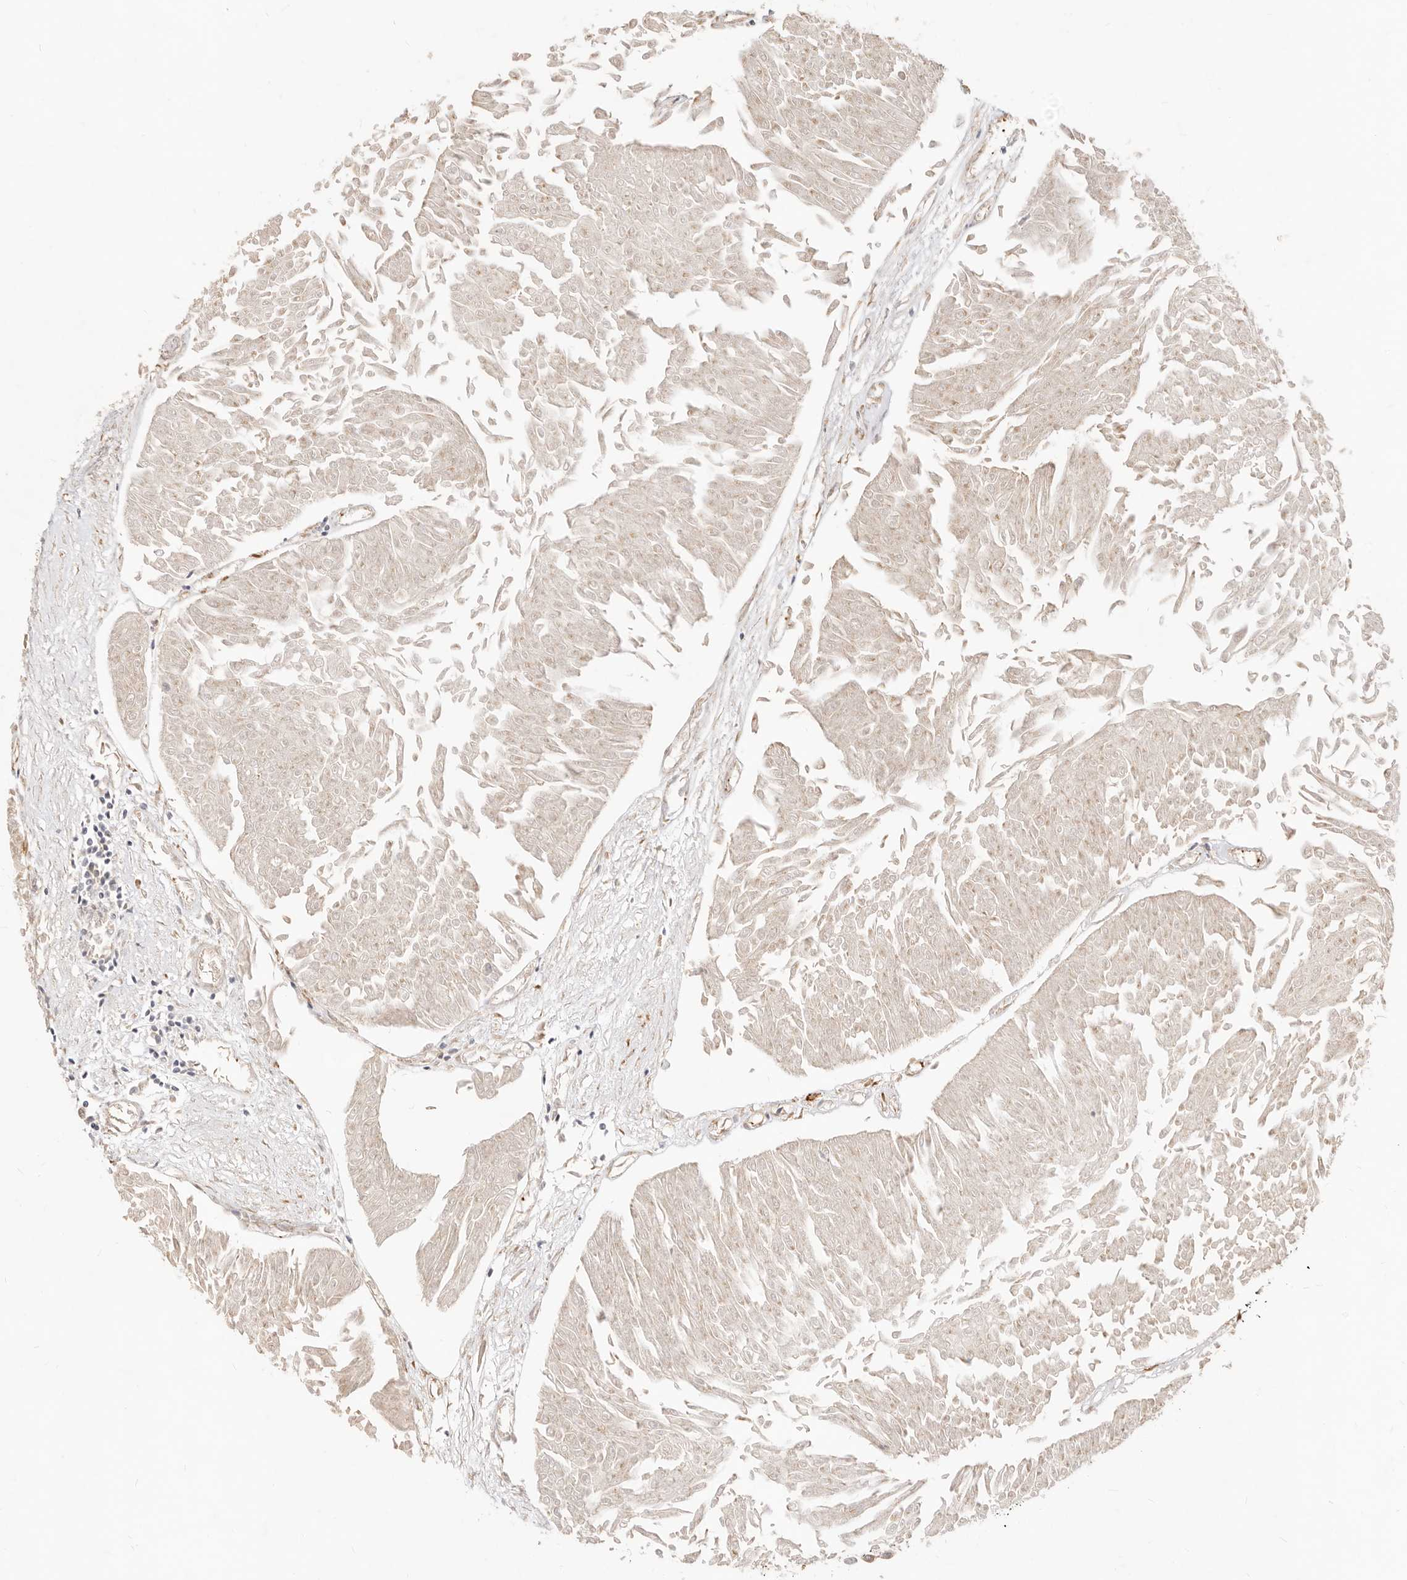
{"staining": {"intensity": "weak", "quantity": "25%-75%", "location": "cytoplasmic/membranous"}, "tissue": "urothelial cancer", "cell_type": "Tumor cells", "image_type": "cancer", "snomed": [{"axis": "morphology", "description": "Urothelial carcinoma, Low grade"}, {"axis": "topography", "description": "Urinary bladder"}], "caption": "Urothelial cancer stained for a protein (brown) exhibits weak cytoplasmic/membranous positive positivity in approximately 25%-75% of tumor cells.", "gene": "UBXN10", "patient": {"sex": "male", "age": 67}}